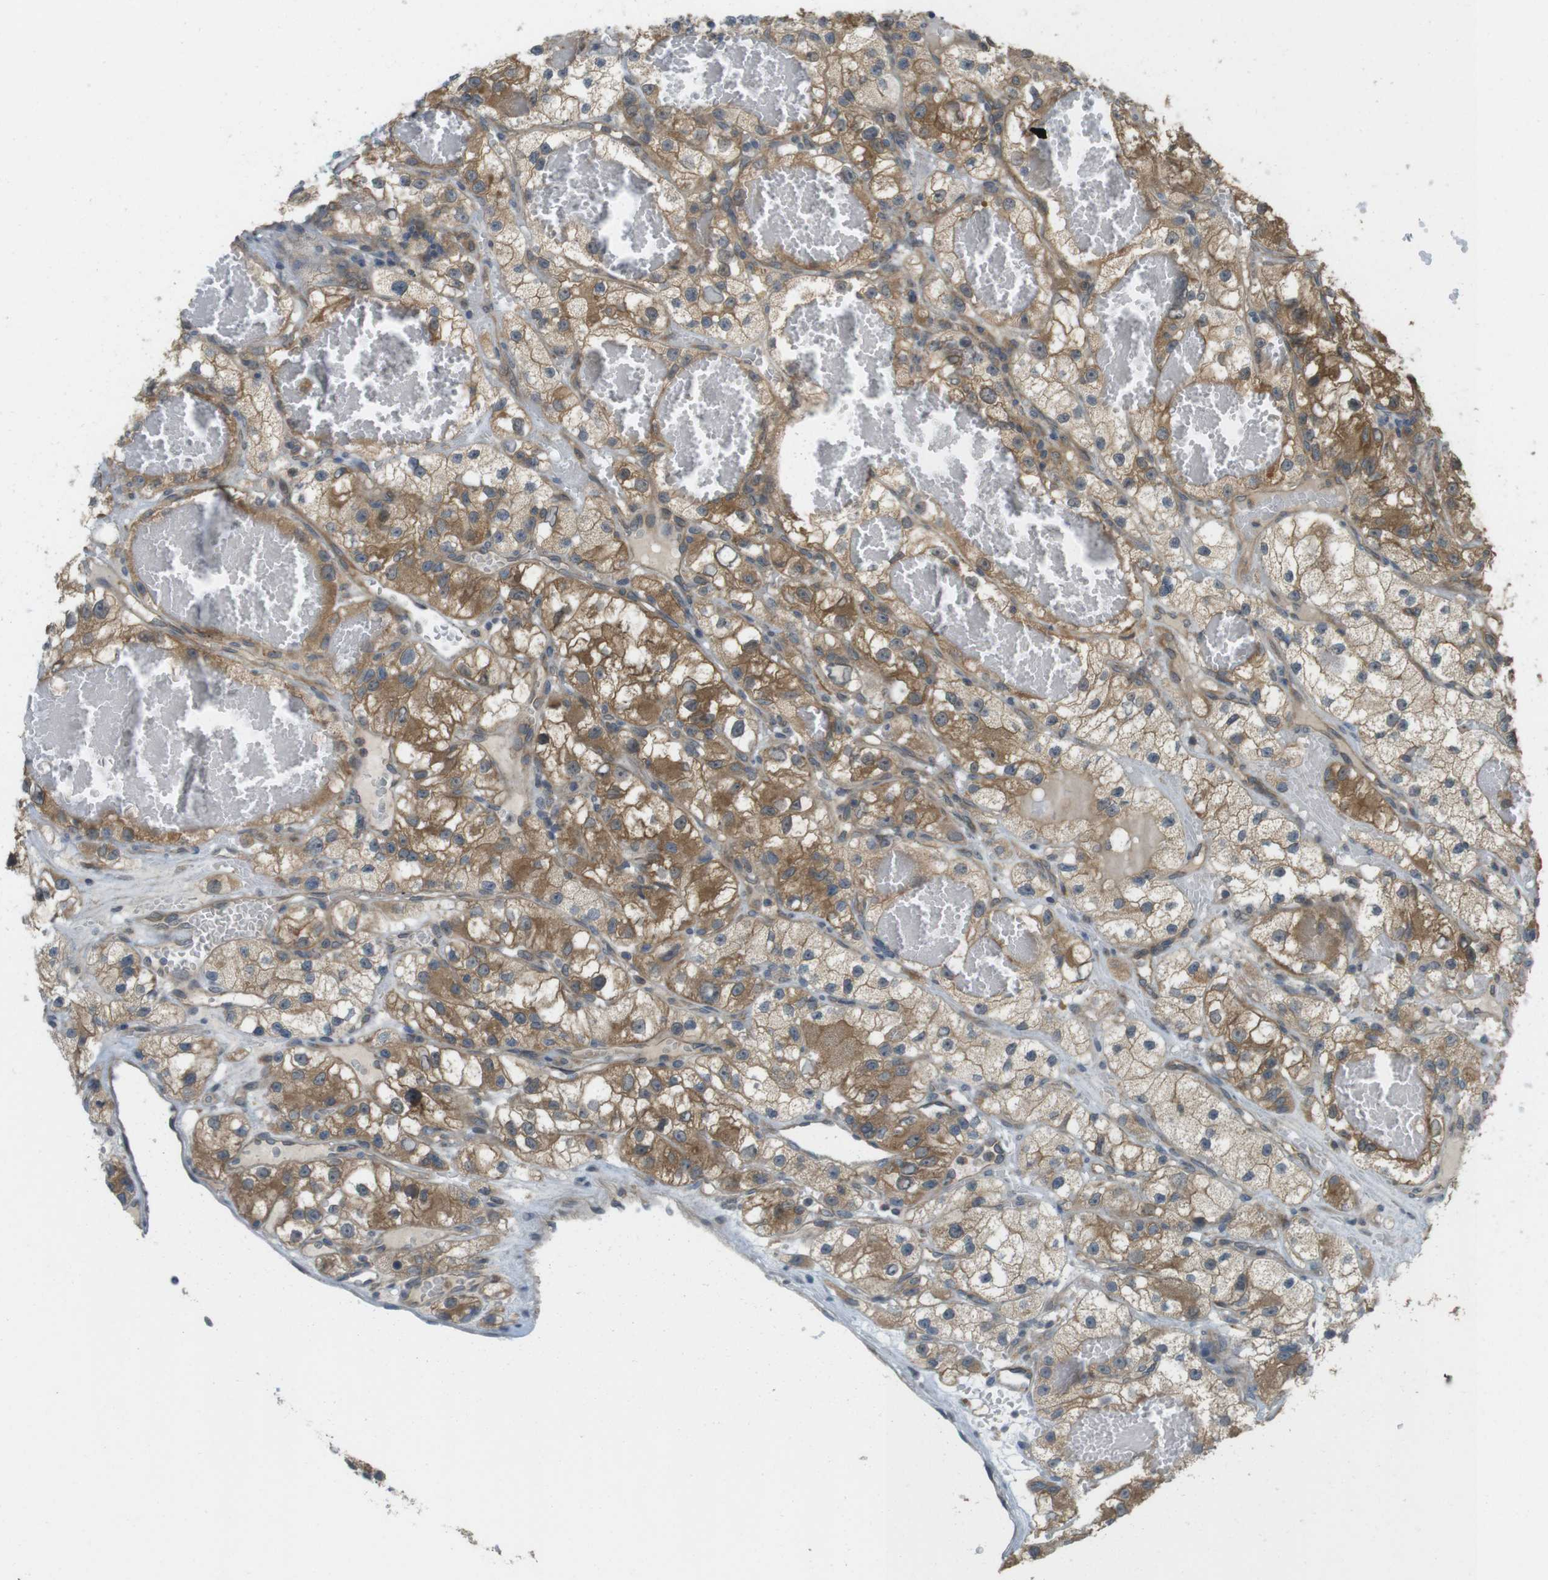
{"staining": {"intensity": "moderate", "quantity": ">75%", "location": "cytoplasmic/membranous"}, "tissue": "renal cancer", "cell_type": "Tumor cells", "image_type": "cancer", "snomed": [{"axis": "morphology", "description": "Adenocarcinoma, NOS"}, {"axis": "topography", "description": "Kidney"}], "caption": "Brown immunohistochemical staining in human renal cancer (adenocarcinoma) demonstrates moderate cytoplasmic/membranous staining in approximately >75% of tumor cells.", "gene": "RNF130", "patient": {"sex": "female", "age": 57}}